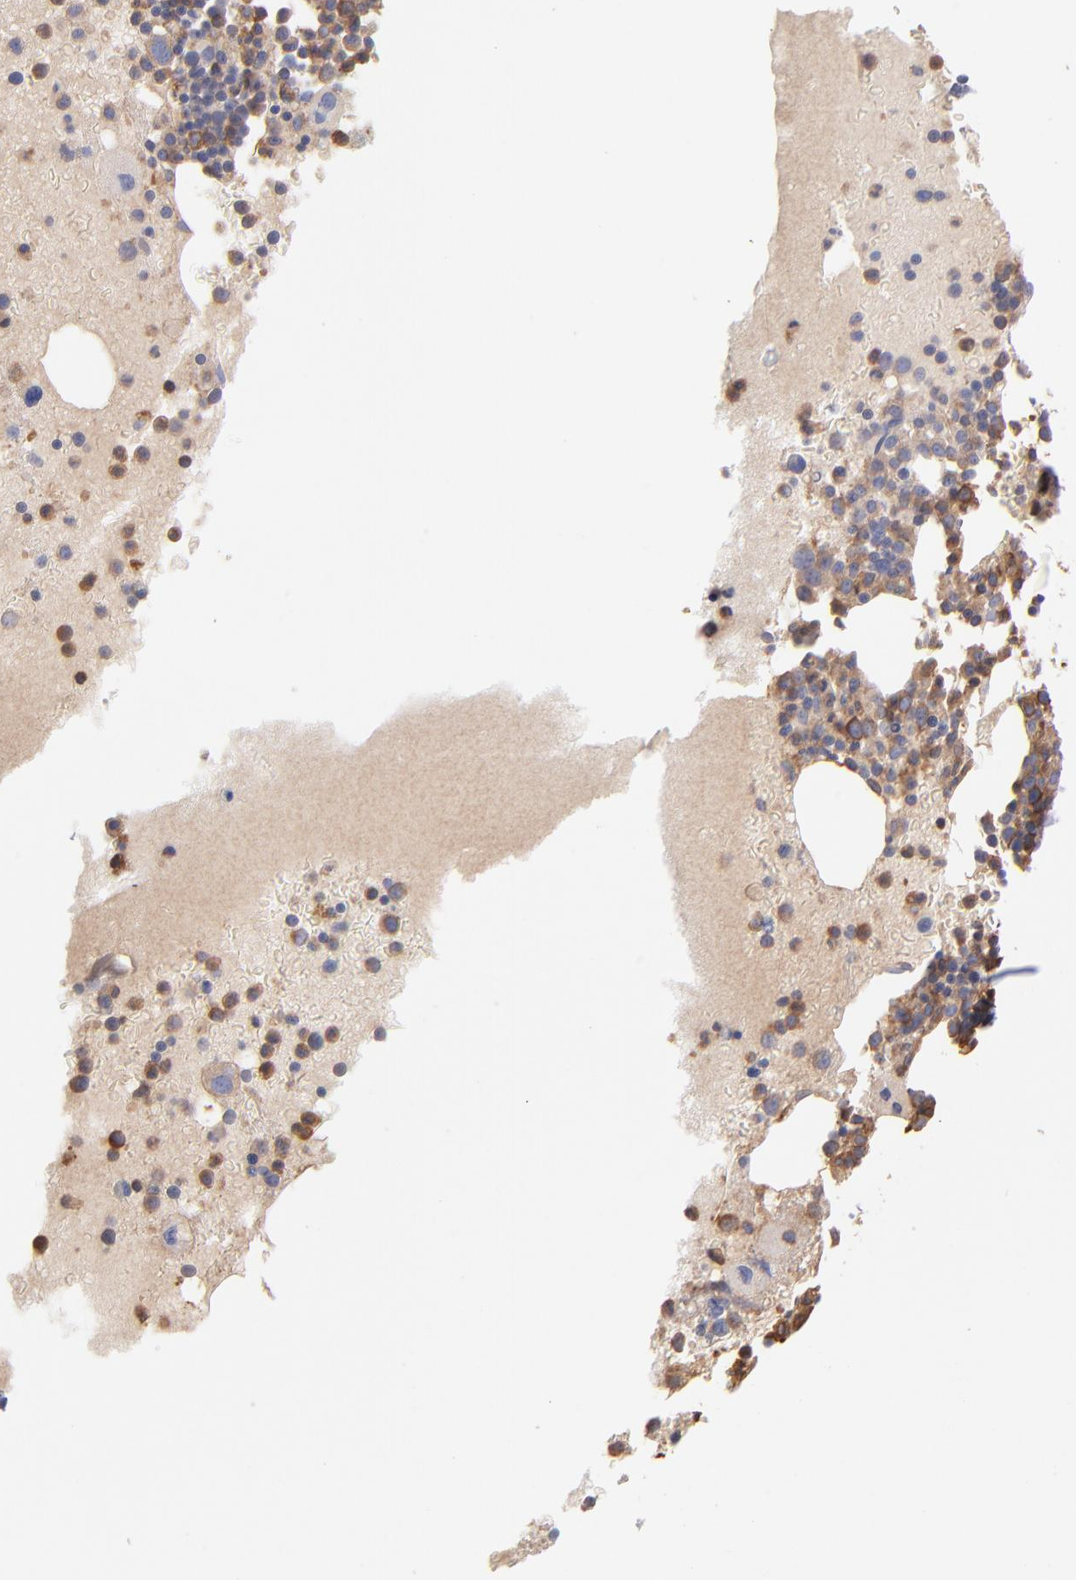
{"staining": {"intensity": "strong", "quantity": ">75%", "location": "cytoplasmic/membranous"}, "tissue": "bone marrow", "cell_type": "Hematopoietic cells", "image_type": "normal", "snomed": [{"axis": "morphology", "description": "Normal tissue, NOS"}, {"axis": "topography", "description": "Bone marrow"}], "caption": "High-power microscopy captured an immunohistochemistry (IHC) histopathology image of unremarkable bone marrow, revealing strong cytoplasmic/membranous staining in approximately >75% of hematopoietic cells. The protein is shown in brown color, while the nuclei are stained blue.", "gene": "MAP2K2", "patient": {"sex": "male", "age": 68}}